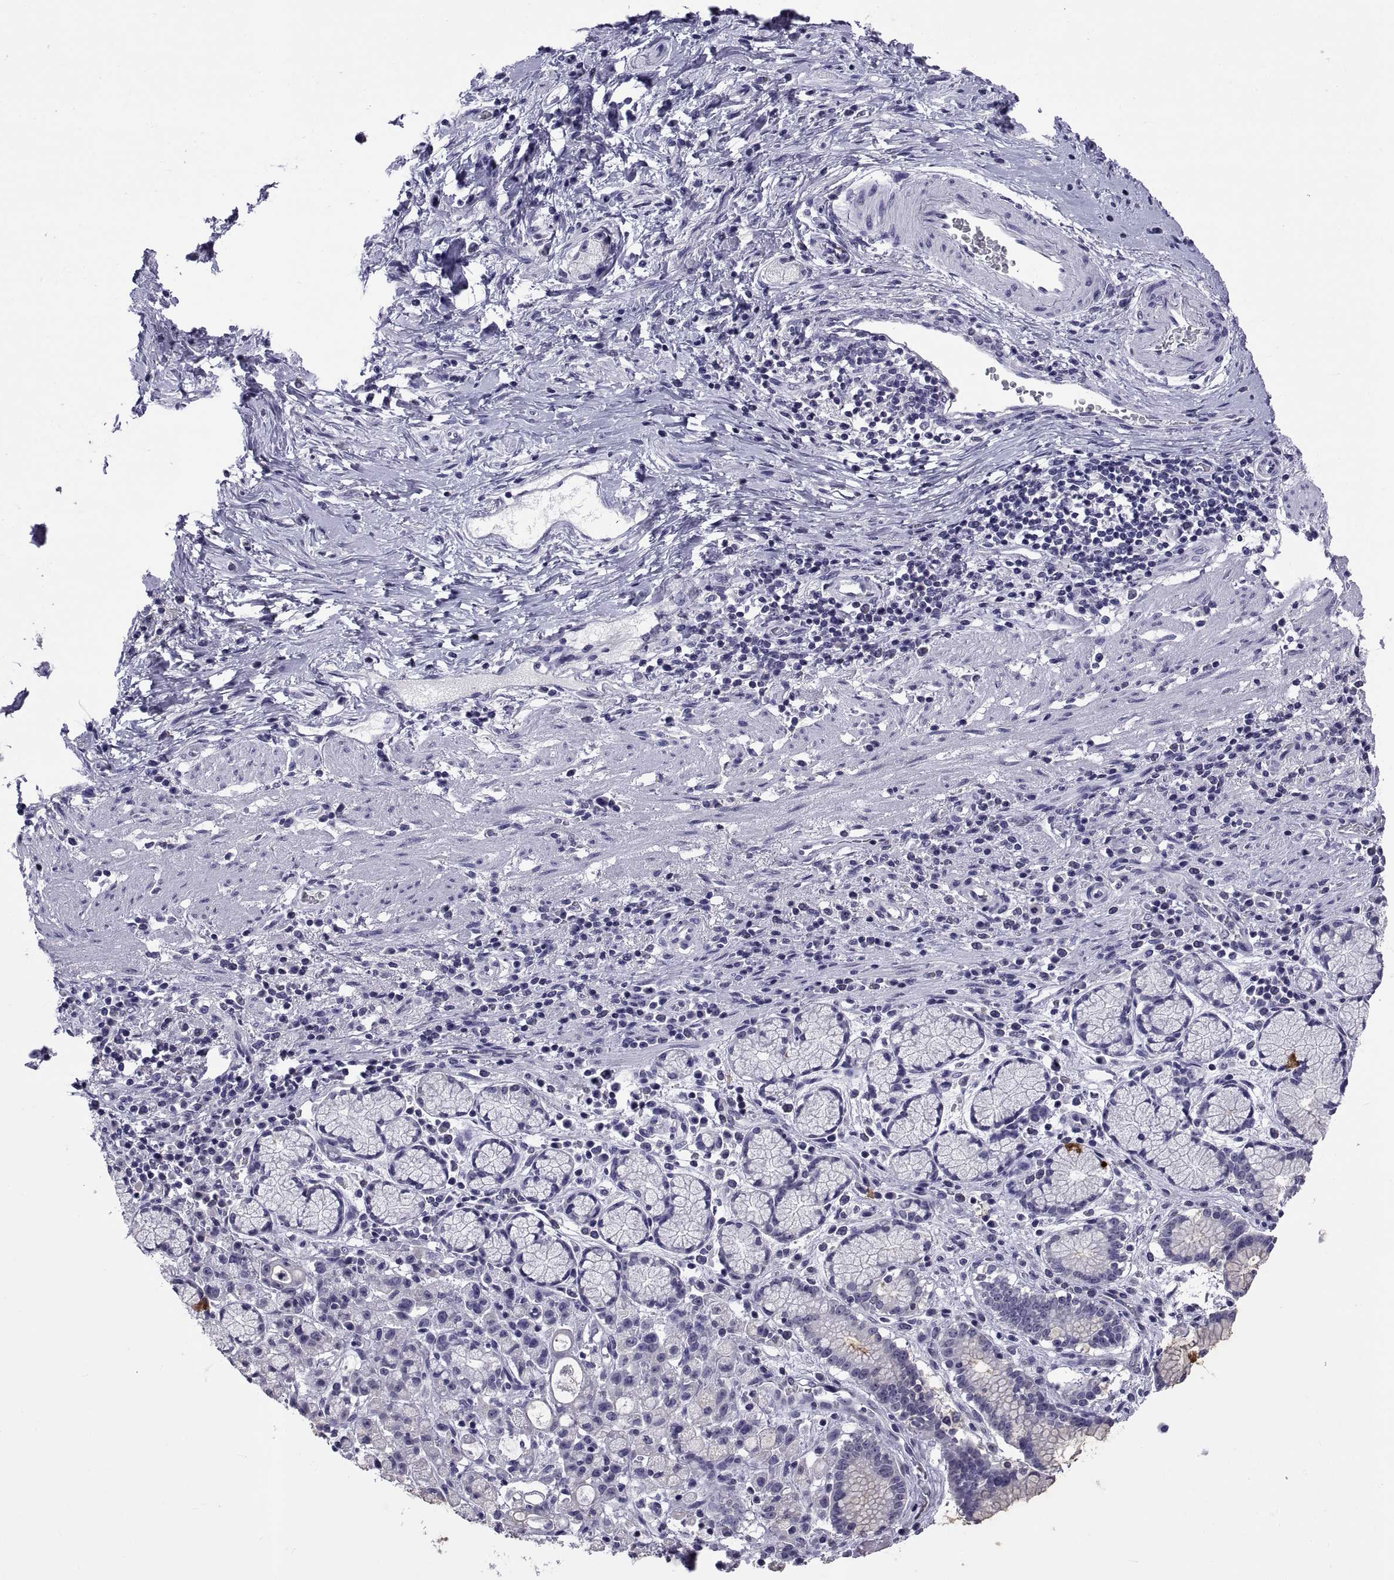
{"staining": {"intensity": "negative", "quantity": "none", "location": "none"}, "tissue": "stomach cancer", "cell_type": "Tumor cells", "image_type": "cancer", "snomed": [{"axis": "morphology", "description": "Adenocarcinoma, NOS"}, {"axis": "topography", "description": "Stomach"}], "caption": "IHC micrograph of adenocarcinoma (stomach) stained for a protein (brown), which shows no positivity in tumor cells. (DAB IHC with hematoxylin counter stain).", "gene": "TGFBR3L", "patient": {"sex": "male", "age": 58}}